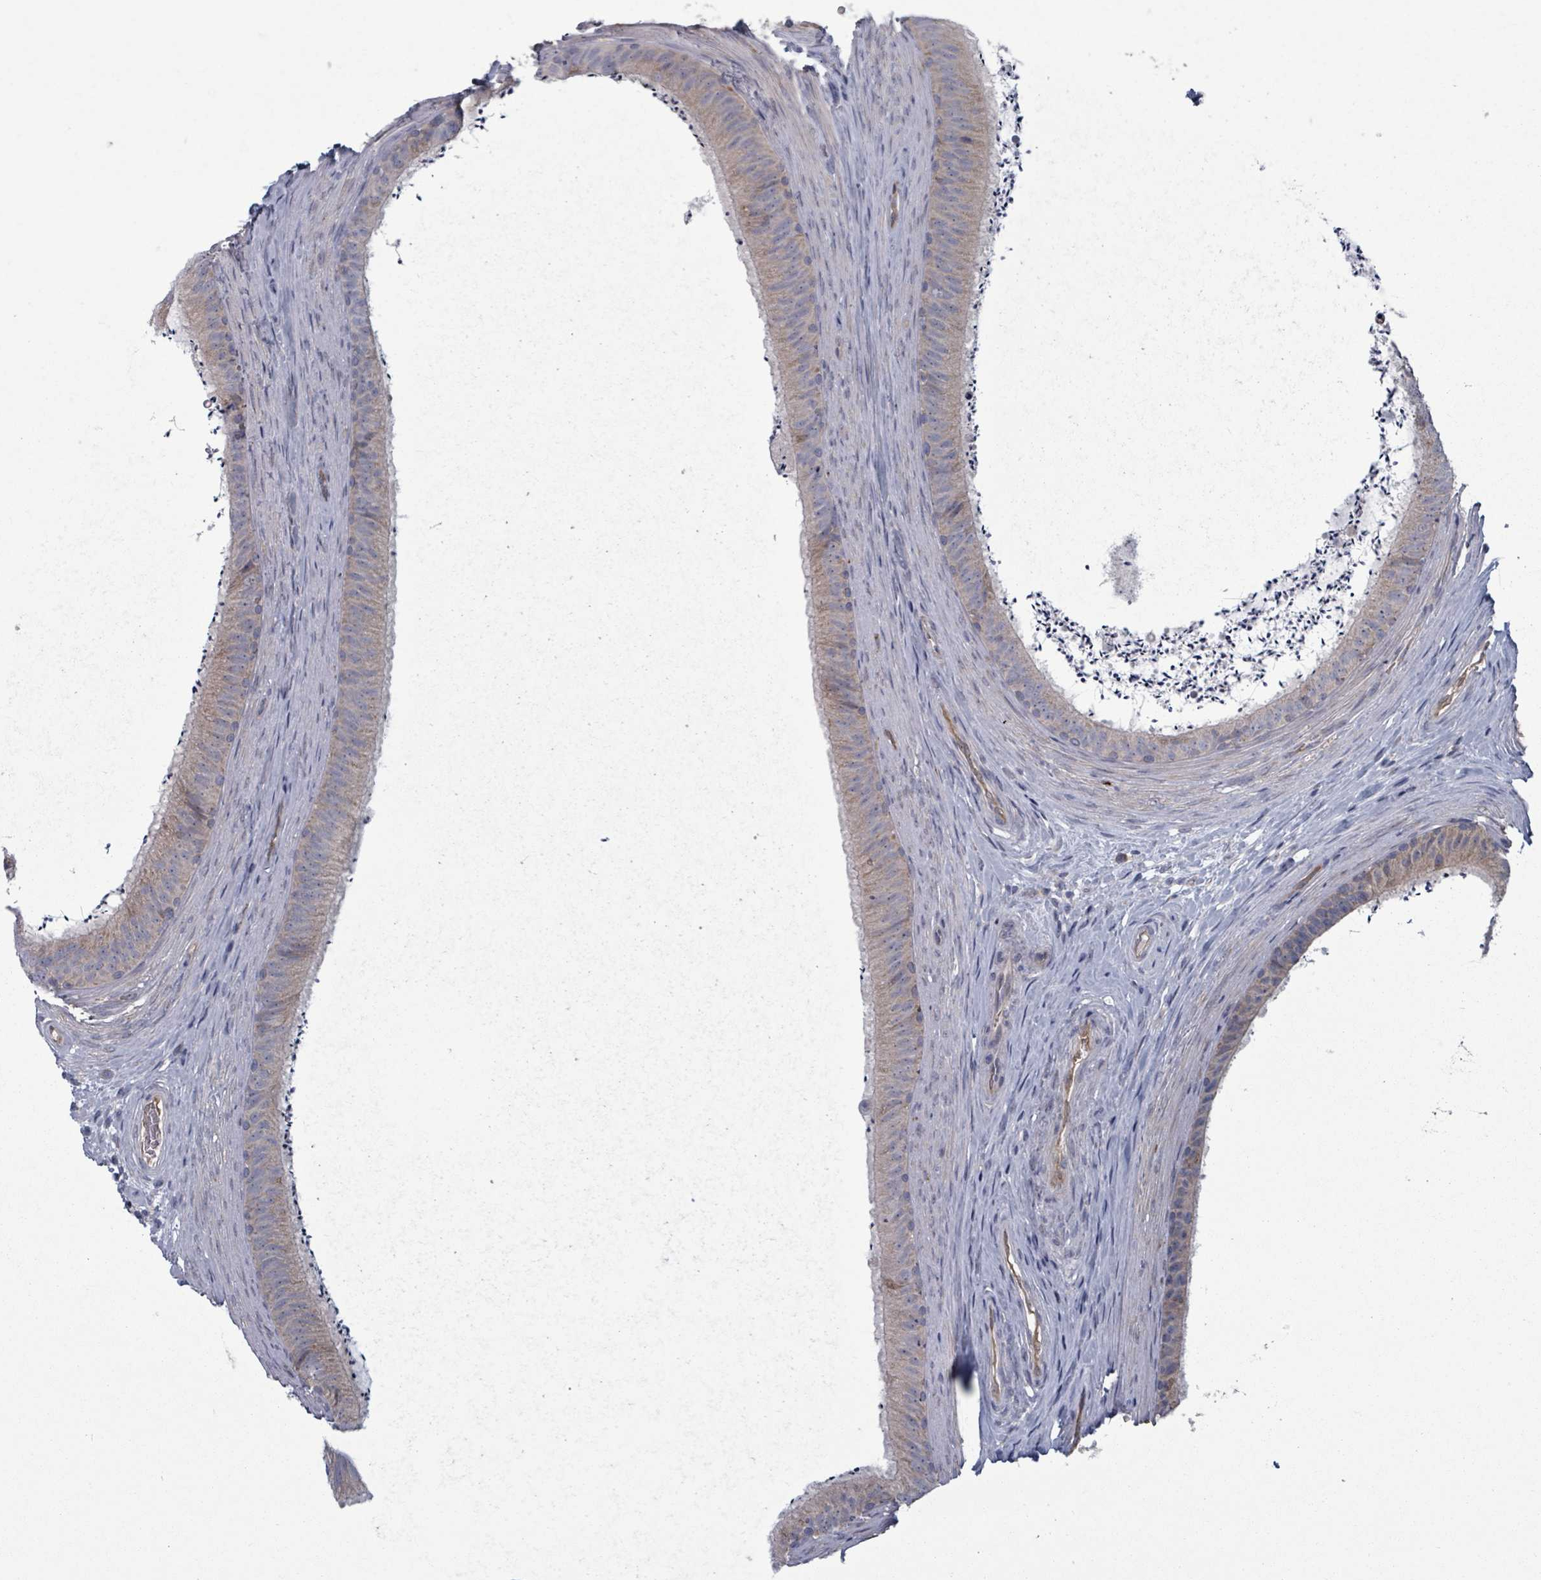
{"staining": {"intensity": "weak", "quantity": ">75%", "location": "cytoplasmic/membranous"}, "tissue": "epididymis", "cell_type": "Glandular cells", "image_type": "normal", "snomed": [{"axis": "morphology", "description": "Normal tissue, NOS"}, {"axis": "topography", "description": "Testis"}, {"axis": "topography", "description": "Epididymis"}], "caption": "The image demonstrates a brown stain indicating the presence of a protein in the cytoplasmic/membranous of glandular cells in epididymis. The staining is performed using DAB (3,3'-diaminobenzidine) brown chromogen to label protein expression. The nuclei are counter-stained blue using hematoxylin.", "gene": "FKBP1A", "patient": {"sex": "male", "age": 41}}